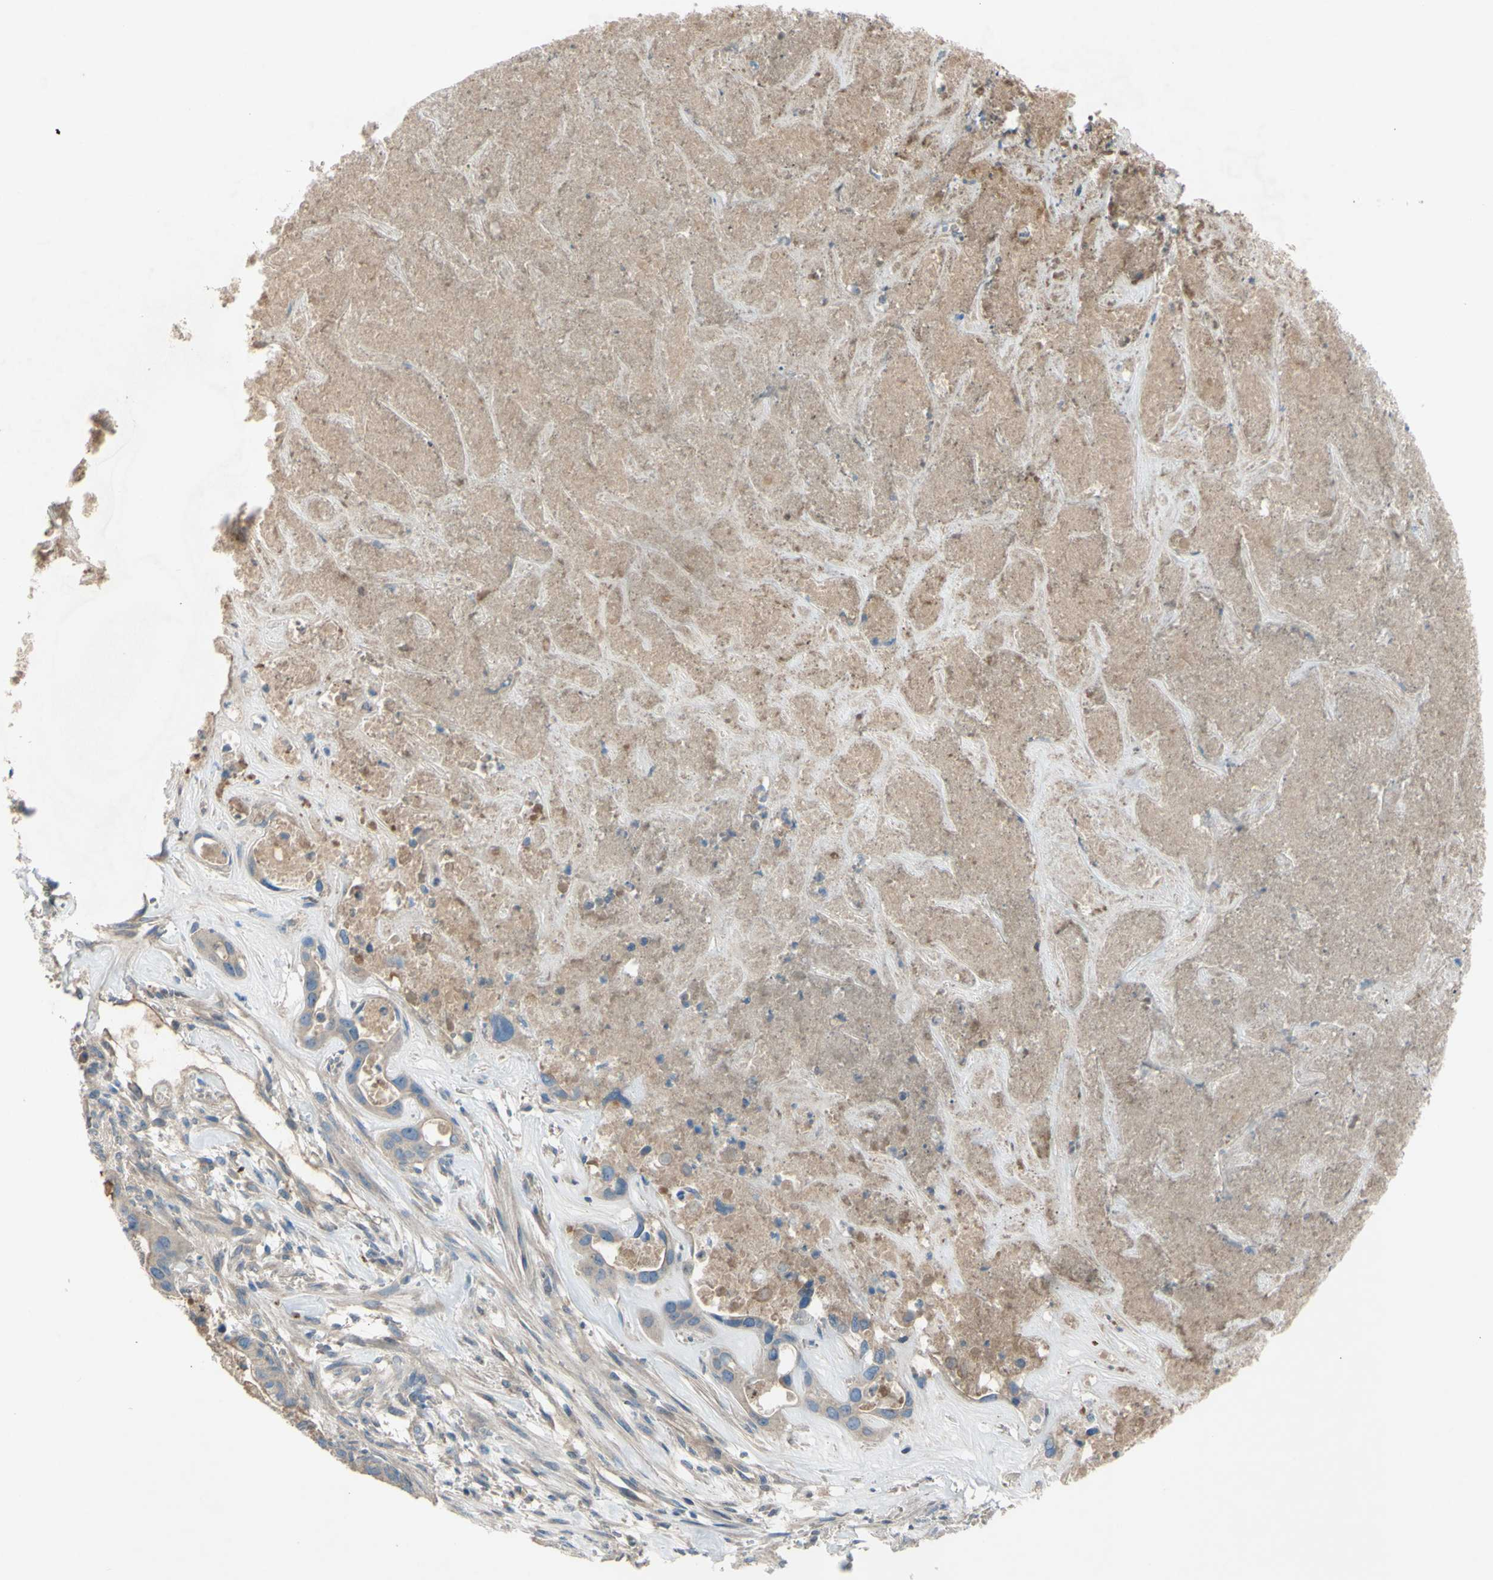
{"staining": {"intensity": "weak", "quantity": "25%-75%", "location": "cytoplasmic/membranous"}, "tissue": "liver cancer", "cell_type": "Tumor cells", "image_type": "cancer", "snomed": [{"axis": "morphology", "description": "Cholangiocarcinoma"}, {"axis": "topography", "description": "Liver"}], "caption": "IHC of liver cancer (cholangiocarcinoma) shows low levels of weak cytoplasmic/membranous expression in approximately 25%-75% of tumor cells.", "gene": "ATRN", "patient": {"sex": "female", "age": 65}}